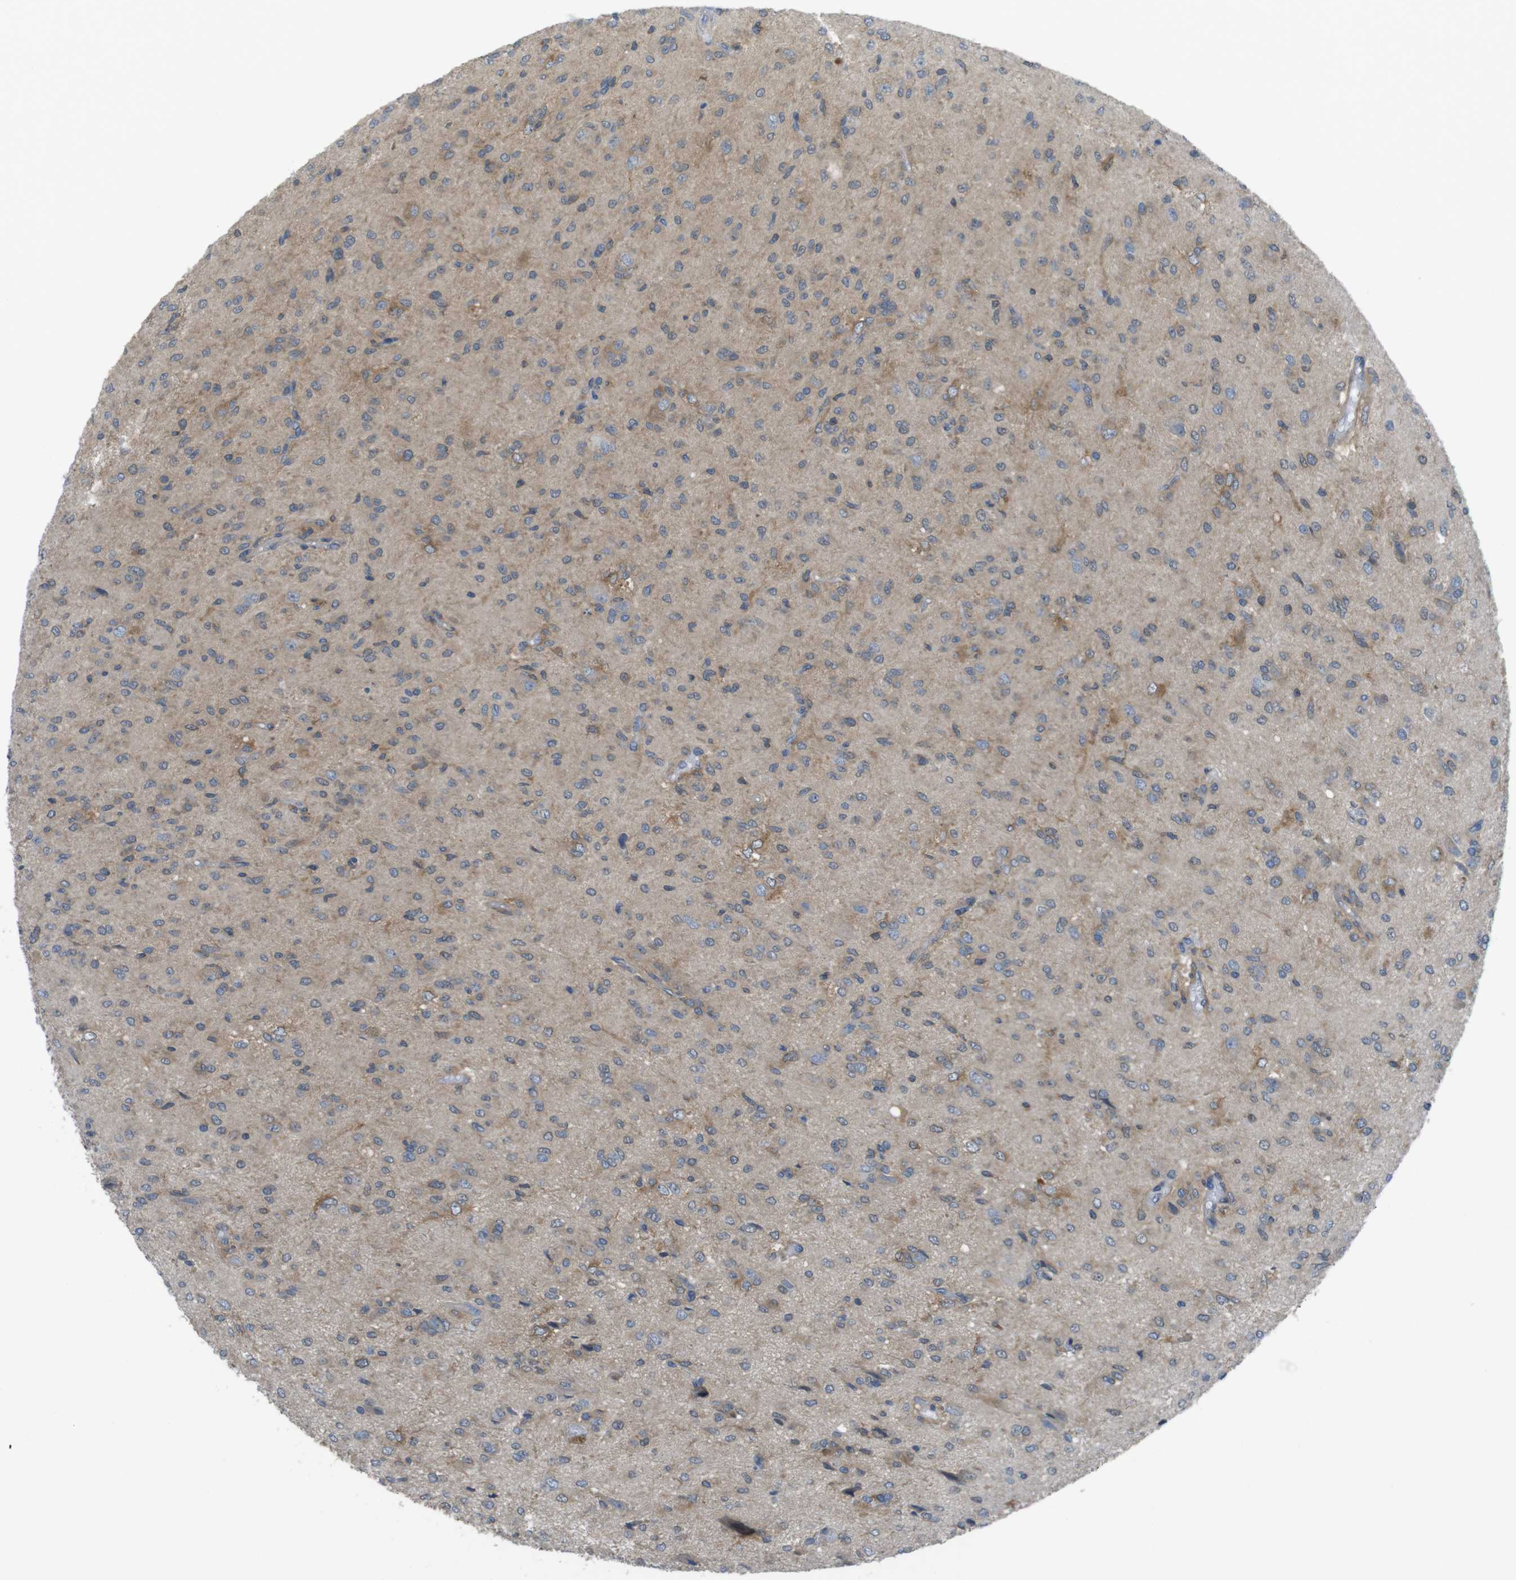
{"staining": {"intensity": "moderate", "quantity": "25%-75%", "location": "cytoplasmic/membranous"}, "tissue": "glioma", "cell_type": "Tumor cells", "image_type": "cancer", "snomed": [{"axis": "morphology", "description": "Glioma, malignant, High grade"}, {"axis": "topography", "description": "Brain"}], "caption": "This micrograph exhibits immunohistochemistry (IHC) staining of malignant glioma (high-grade), with medium moderate cytoplasmic/membranous expression in approximately 25%-75% of tumor cells.", "gene": "MTHFD1", "patient": {"sex": "female", "age": 59}}